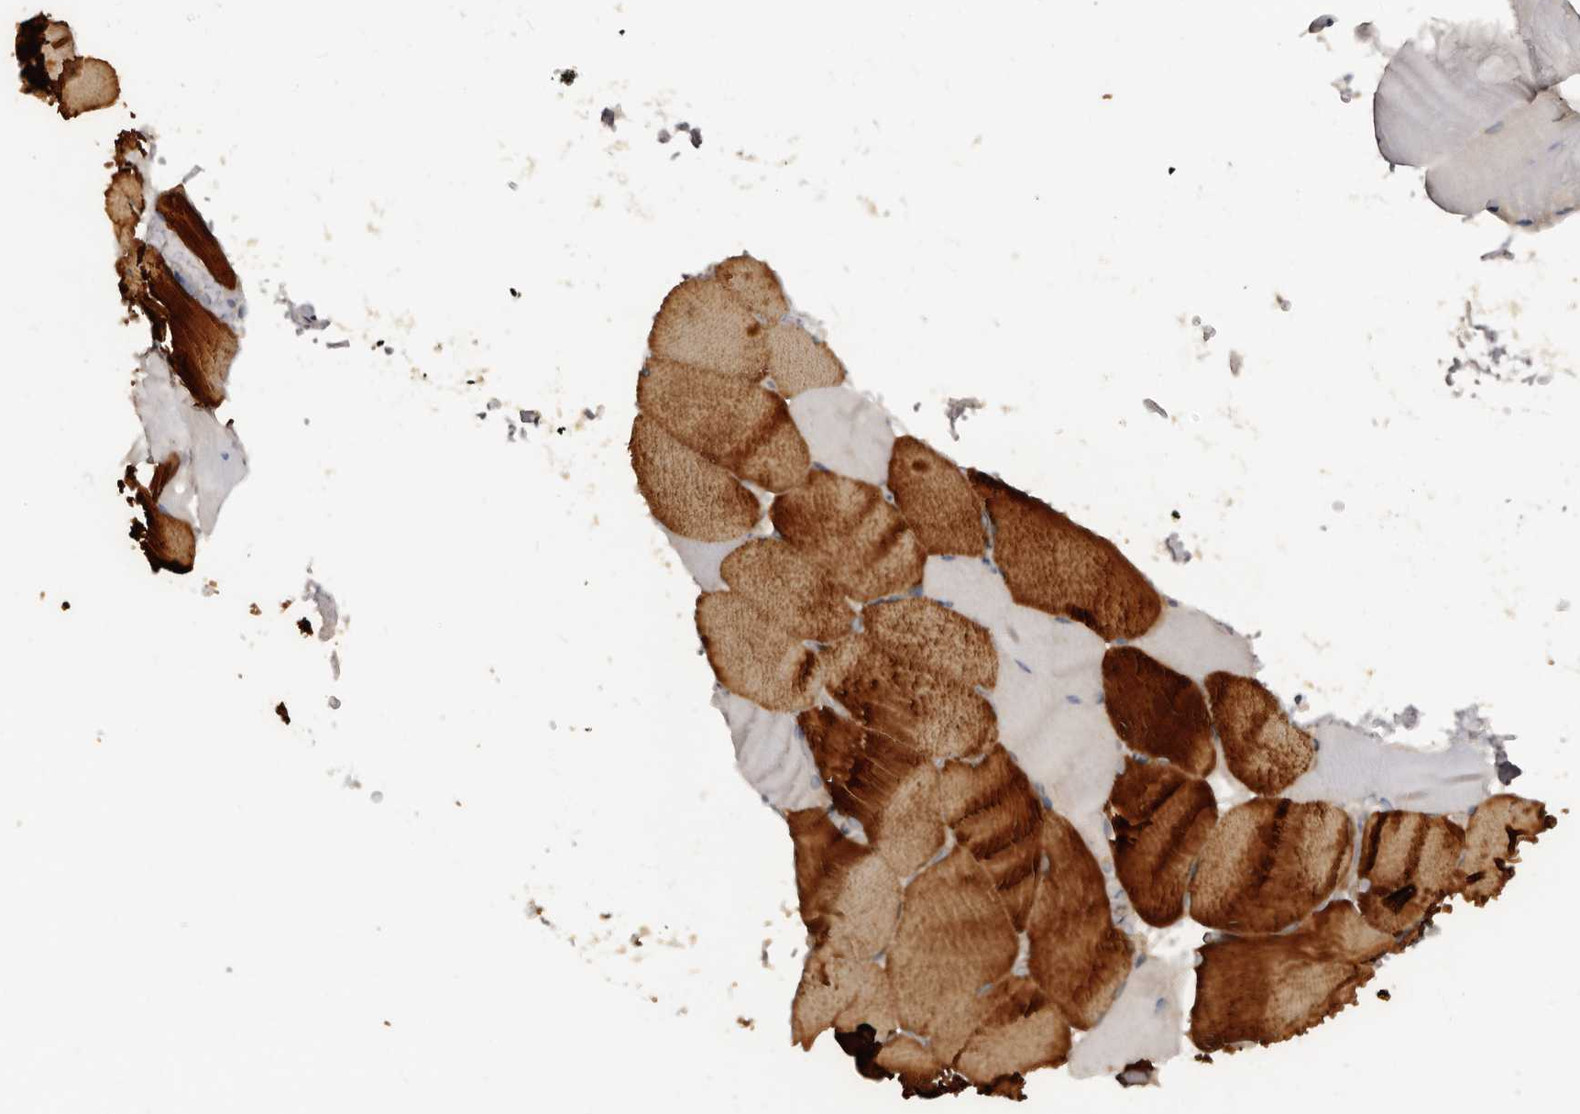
{"staining": {"intensity": "strong", "quantity": "25%-75%", "location": "cytoplasmic/membranous"}, "tissue": "skeletal muscle", "cell_type": "Myocytes", "image_type": "normal", "snomed": [{"axis": "morphology", "description": "Normal tissue, NOS"}, {"axis": "topography", "description": "Skeletal muscle"}, {"axis": "topography", "description": "Parathyroid gland"}], "caption": "DAB (3,3'-diaminobenzidine) immunohistochemical staining of benign human skeletal muscle demonstrates strong cytoplasmic/membranous protein positivity in approximately 25%-75% of myocytes. (IHC, brightfield microscopy, high magnification).", "gene": "TNNI1", "patient": {"sex": "female", "age": 37}}